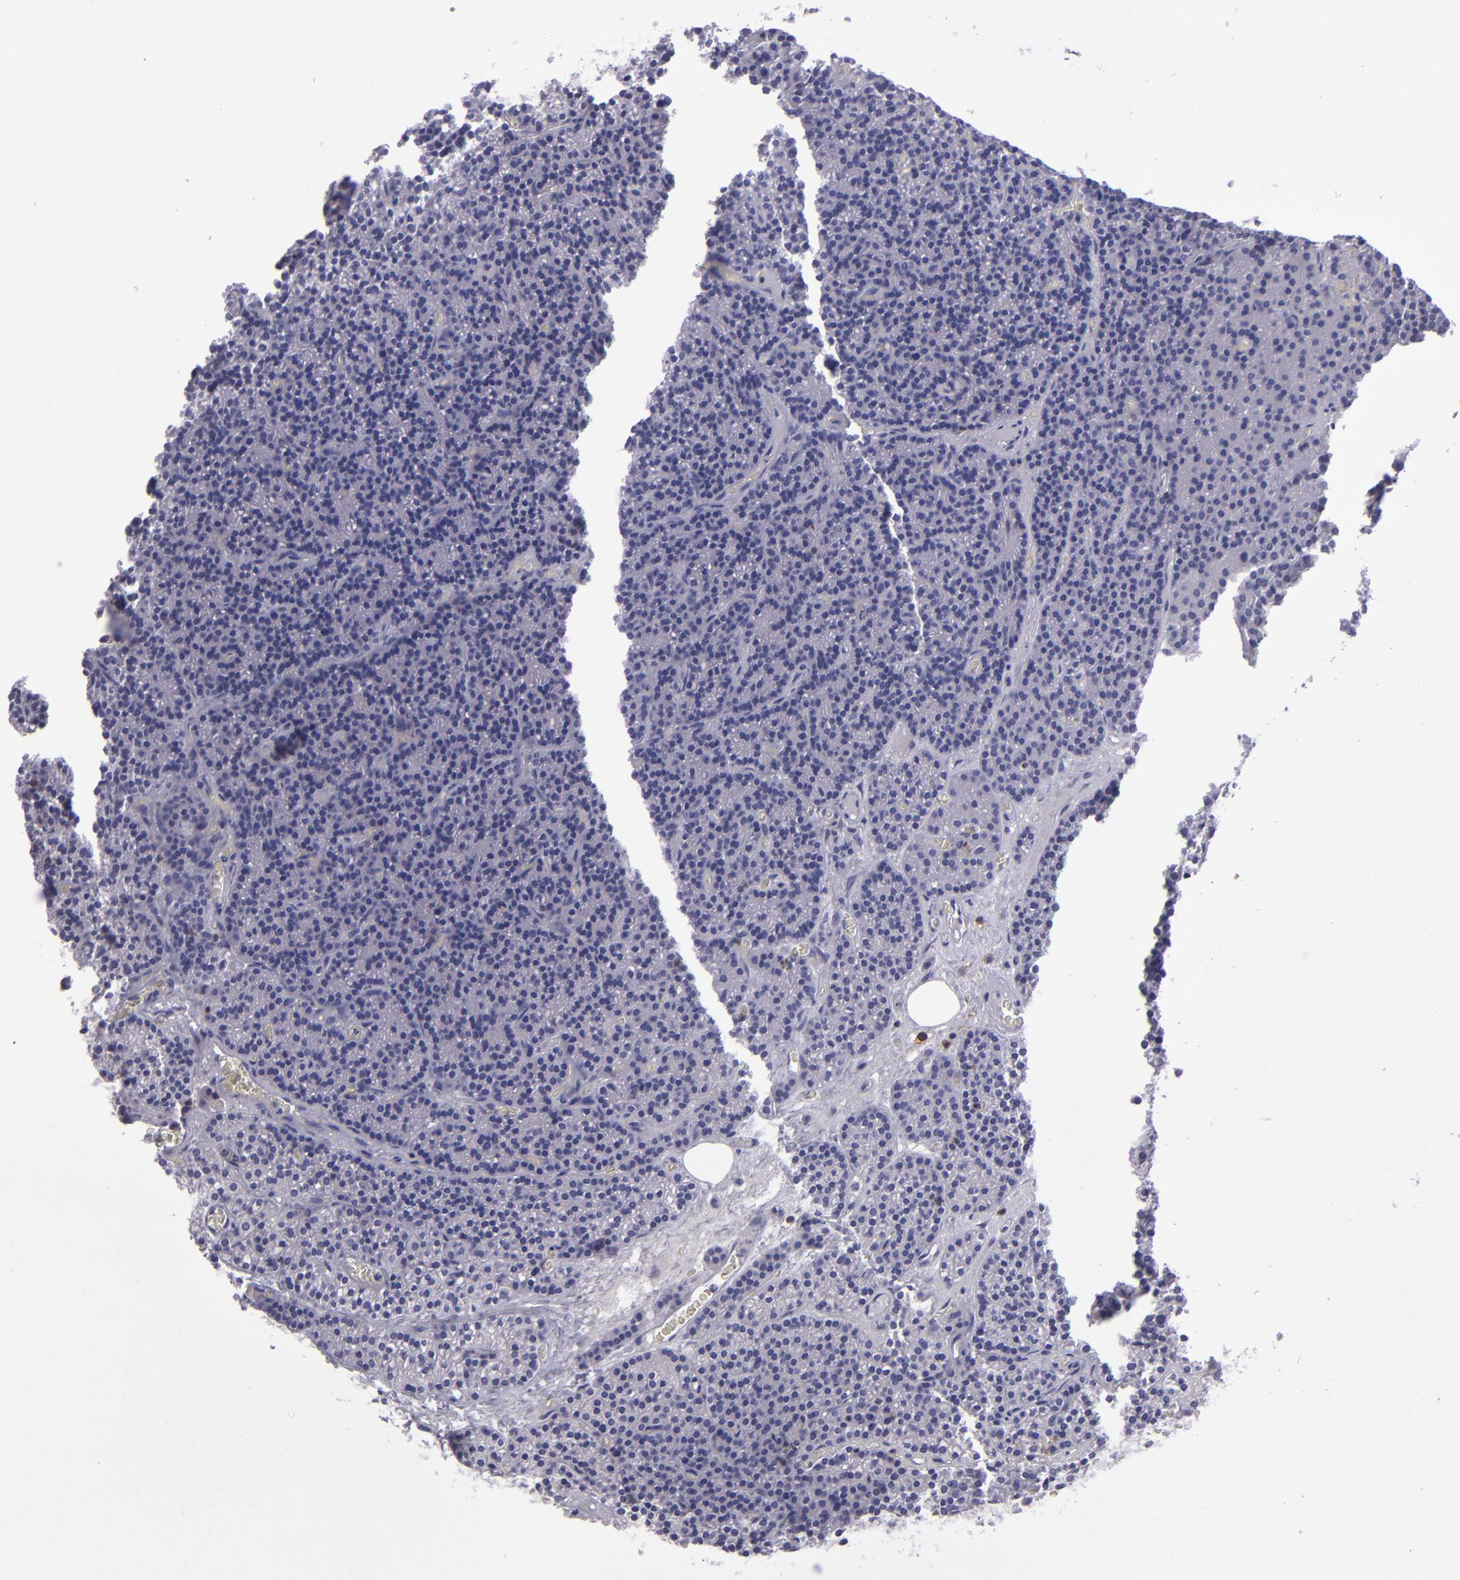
{"staining": {"intensity": "negative", "quantity": "none", "location": "none"}, "tissue": "parathyroid gland", "cell_type": "Glandular cells", "image_type": "normal", "snomed": [{"axis": "morphology", "description": "Normal tissue, NOS"}, {"axis": "topography", "description": "Parathyroid gland"}], "caption": "Glandular cells show no significant positivity in benign parathyroid gland. Brightfield microscopy of immunohistochemistry (IHC) stained with DAB (3,3'-diaminobenzidine) (brown) and hematoxylin (blue), captured at high magnification.", "gene": "CD48", "patient": {"sex": "male", "age": 57}}